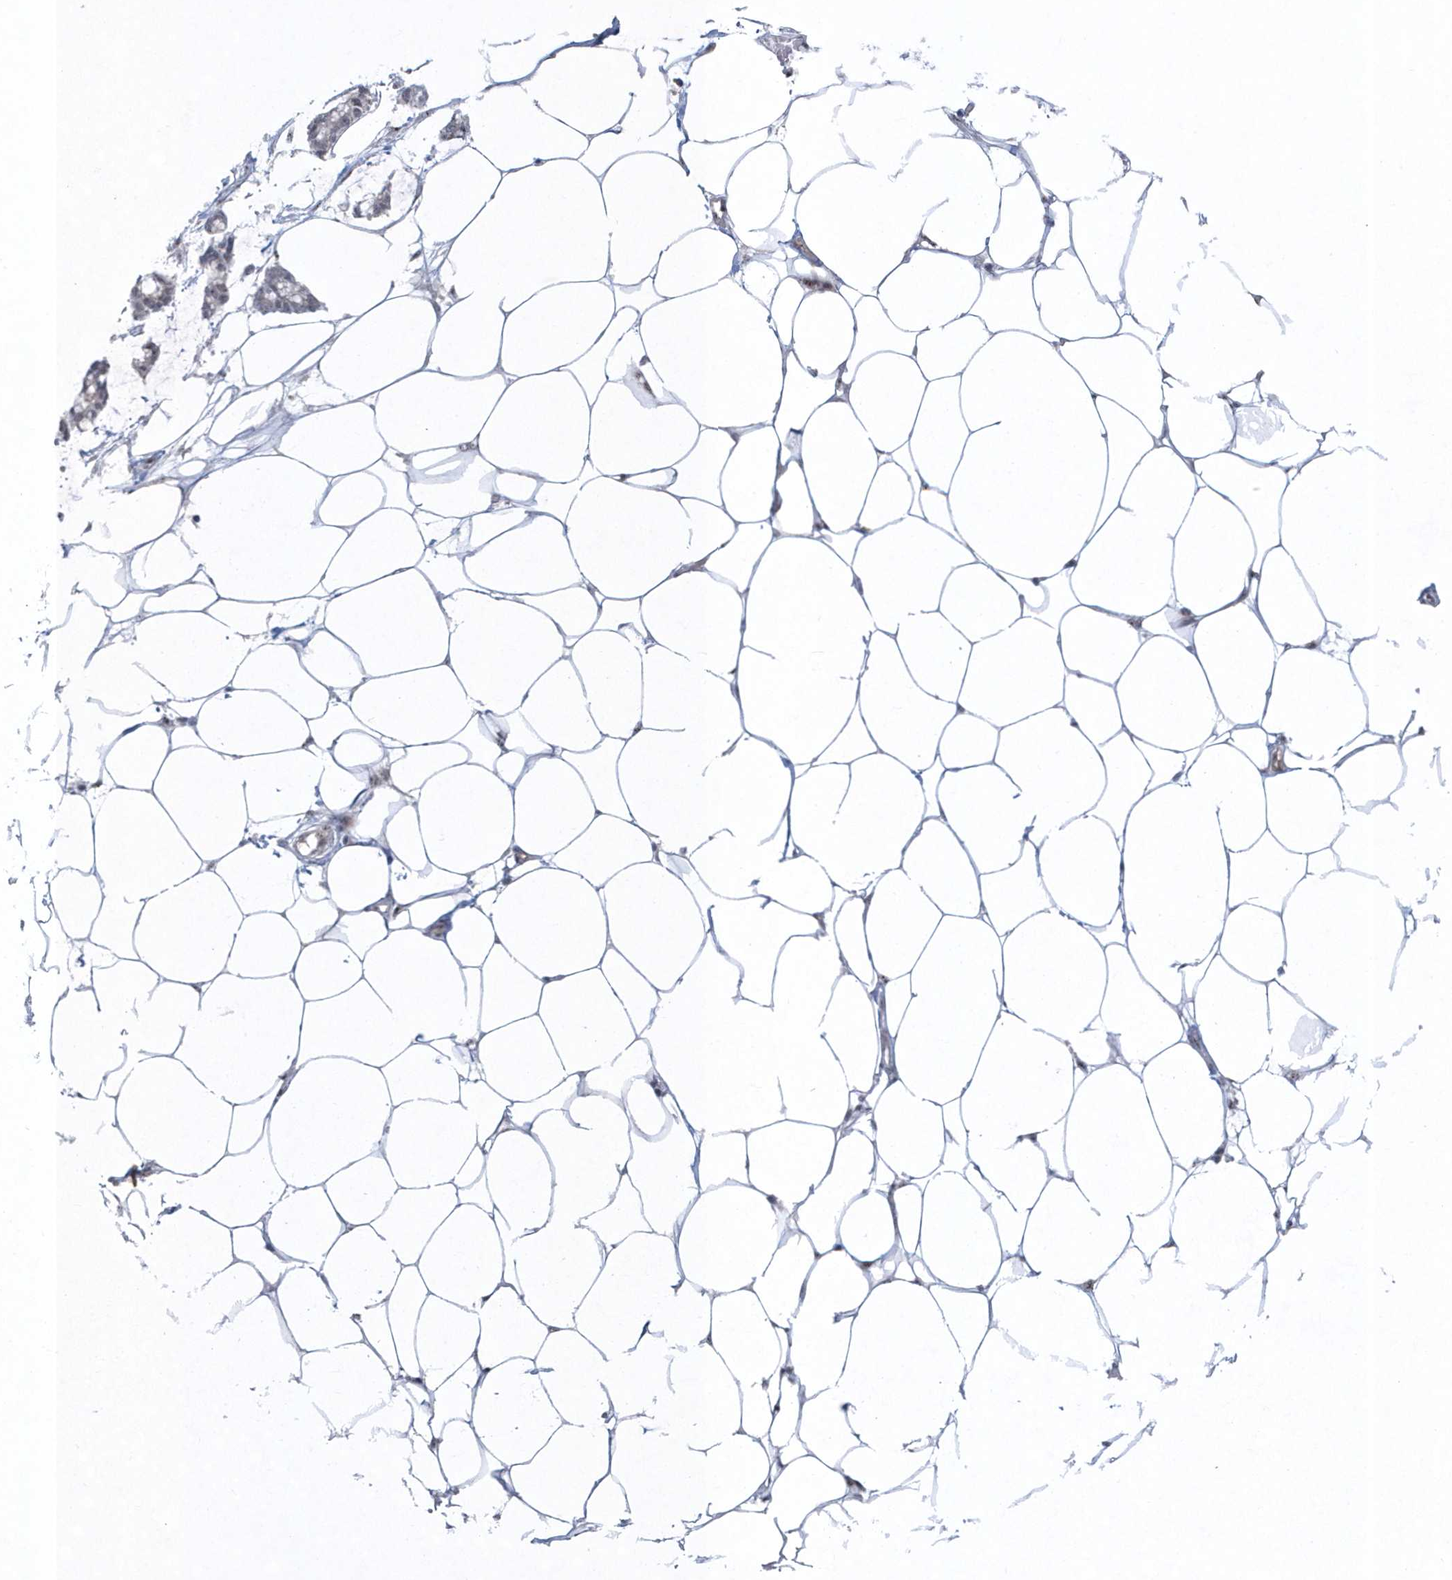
{"staining": {"intensity": "negative", "quantity": "none", "location": "none"}, "tissue": "adipose tissue", "cell_type": "Adipocytes", "image_type": "normal", "snomed": [{"axis": "morphology", "description": "Normal tissue, NOS"}, {"axis": "morphology", "description": "Adenocarcinoma, NOS"}, {"axis": "topography", "description": "Colon"}, {"axis": "topography", "description": "Peripheral nerve tissue"}], "caption": "A high-resolution photomicrograph shows immunohistochemistry (IHC) staining of normal adipose tissue, which exhibits no significant positivity in adipocytes. (DAB (3,3'-diaminobenzidine) immunohistochemistry, high magnification).", "gene": "KDM6B", "patient": {"sex": "male", "age": 14}}